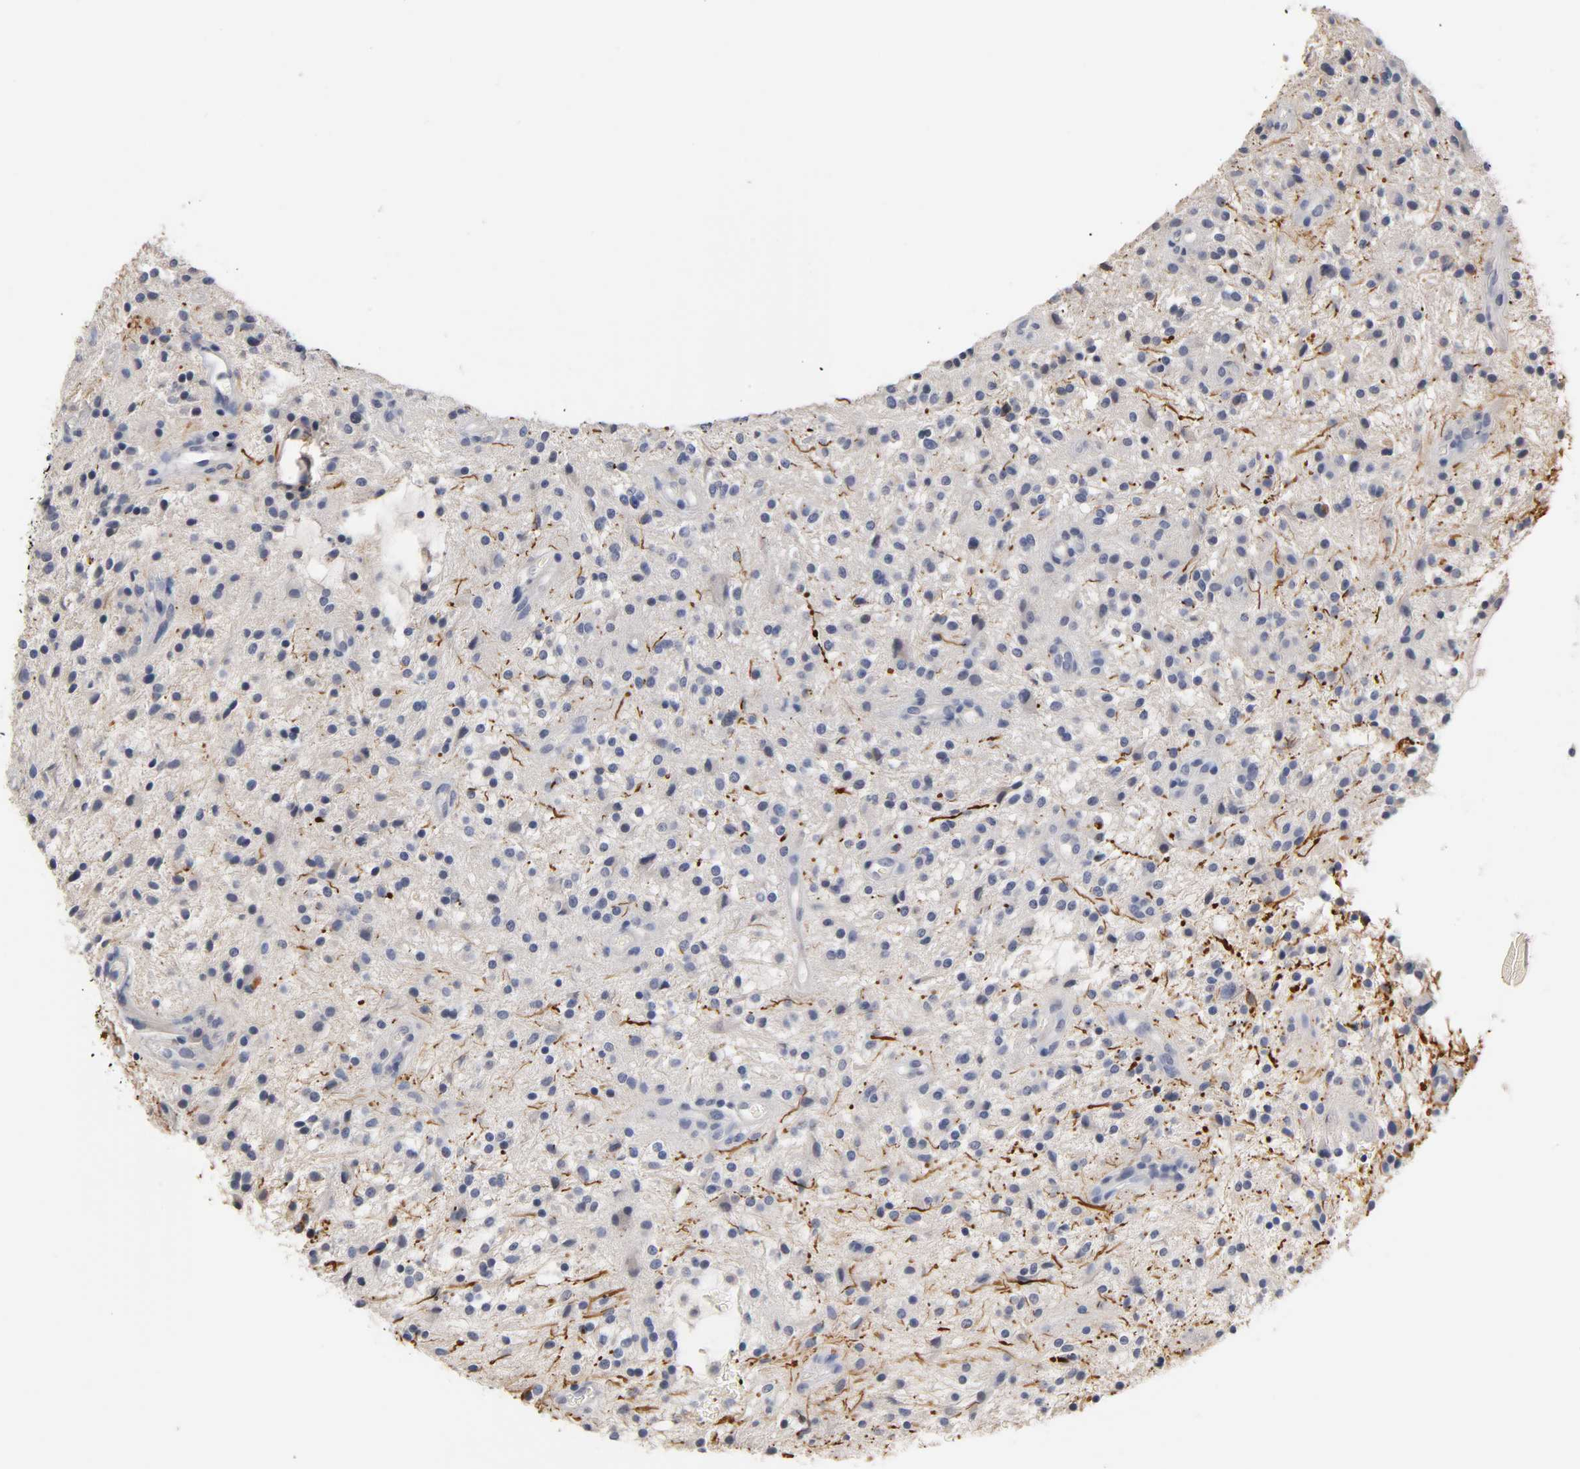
{"staining": {"intensity": "negative", "quantity": "none", "location": "none"}, "tissue": "glioma", "cell_type": "Tumor cells", "image_type": "cancer", "snomed": [{"axis": "morphology", "description": "Glioma, malignant, NOS"}, {"axis": "topography", "description": "Cerebellum"}], "caption": "Immunohistochemistry micrograph of glioma (malignant) stained for a protein (brown), which reveals no expression in tumor cells. (Stains: DAB (3,3'-diaminobenzidine) IHC with hematoxylin counter stain, Microscopy: brightfield microscopy at high magnification).", "gene": "OVOL1", "patient": {"sex": "female", "age": 10}}